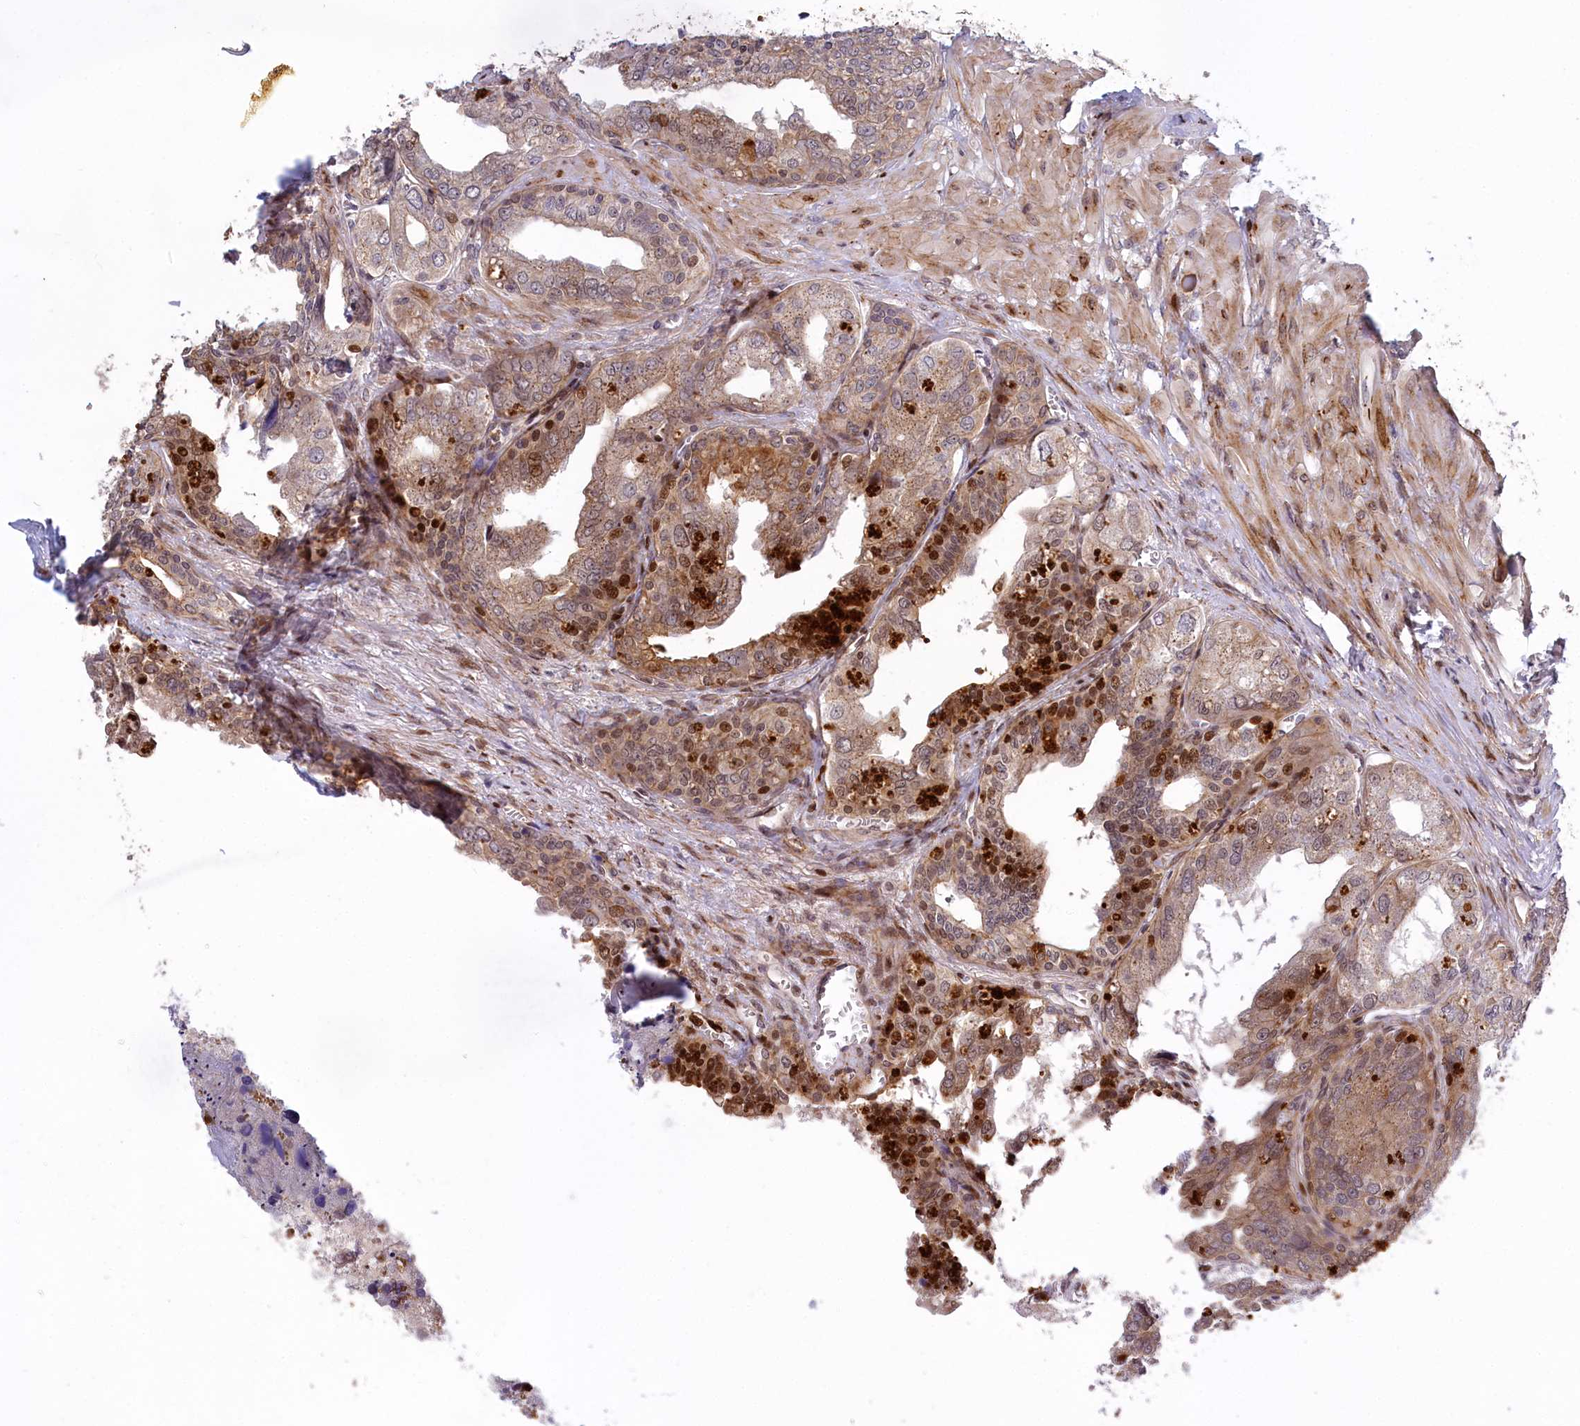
{"staining": {"intensity": "moderate", "quantity": ">75%", "location": "cytoplasmic/membranous,nuclear"}, "tissue": "seminal vesicle", "cell_type": "Glandular cells", "image_type": "normal", "snomed": [{"axis": "morphology", "description": "Normal tissue, NOS"}, {"axis": "topography", "description": "Seminal veicle"}], "caption": "Glandular cells exhibit medium levels of moderate cytoplasmic/membranous,nuclear staining in approximately >75% of cells in normal seminal vesicle.", "gene": "DDX60L", "patient": {"sex": "male", "age": 67}}